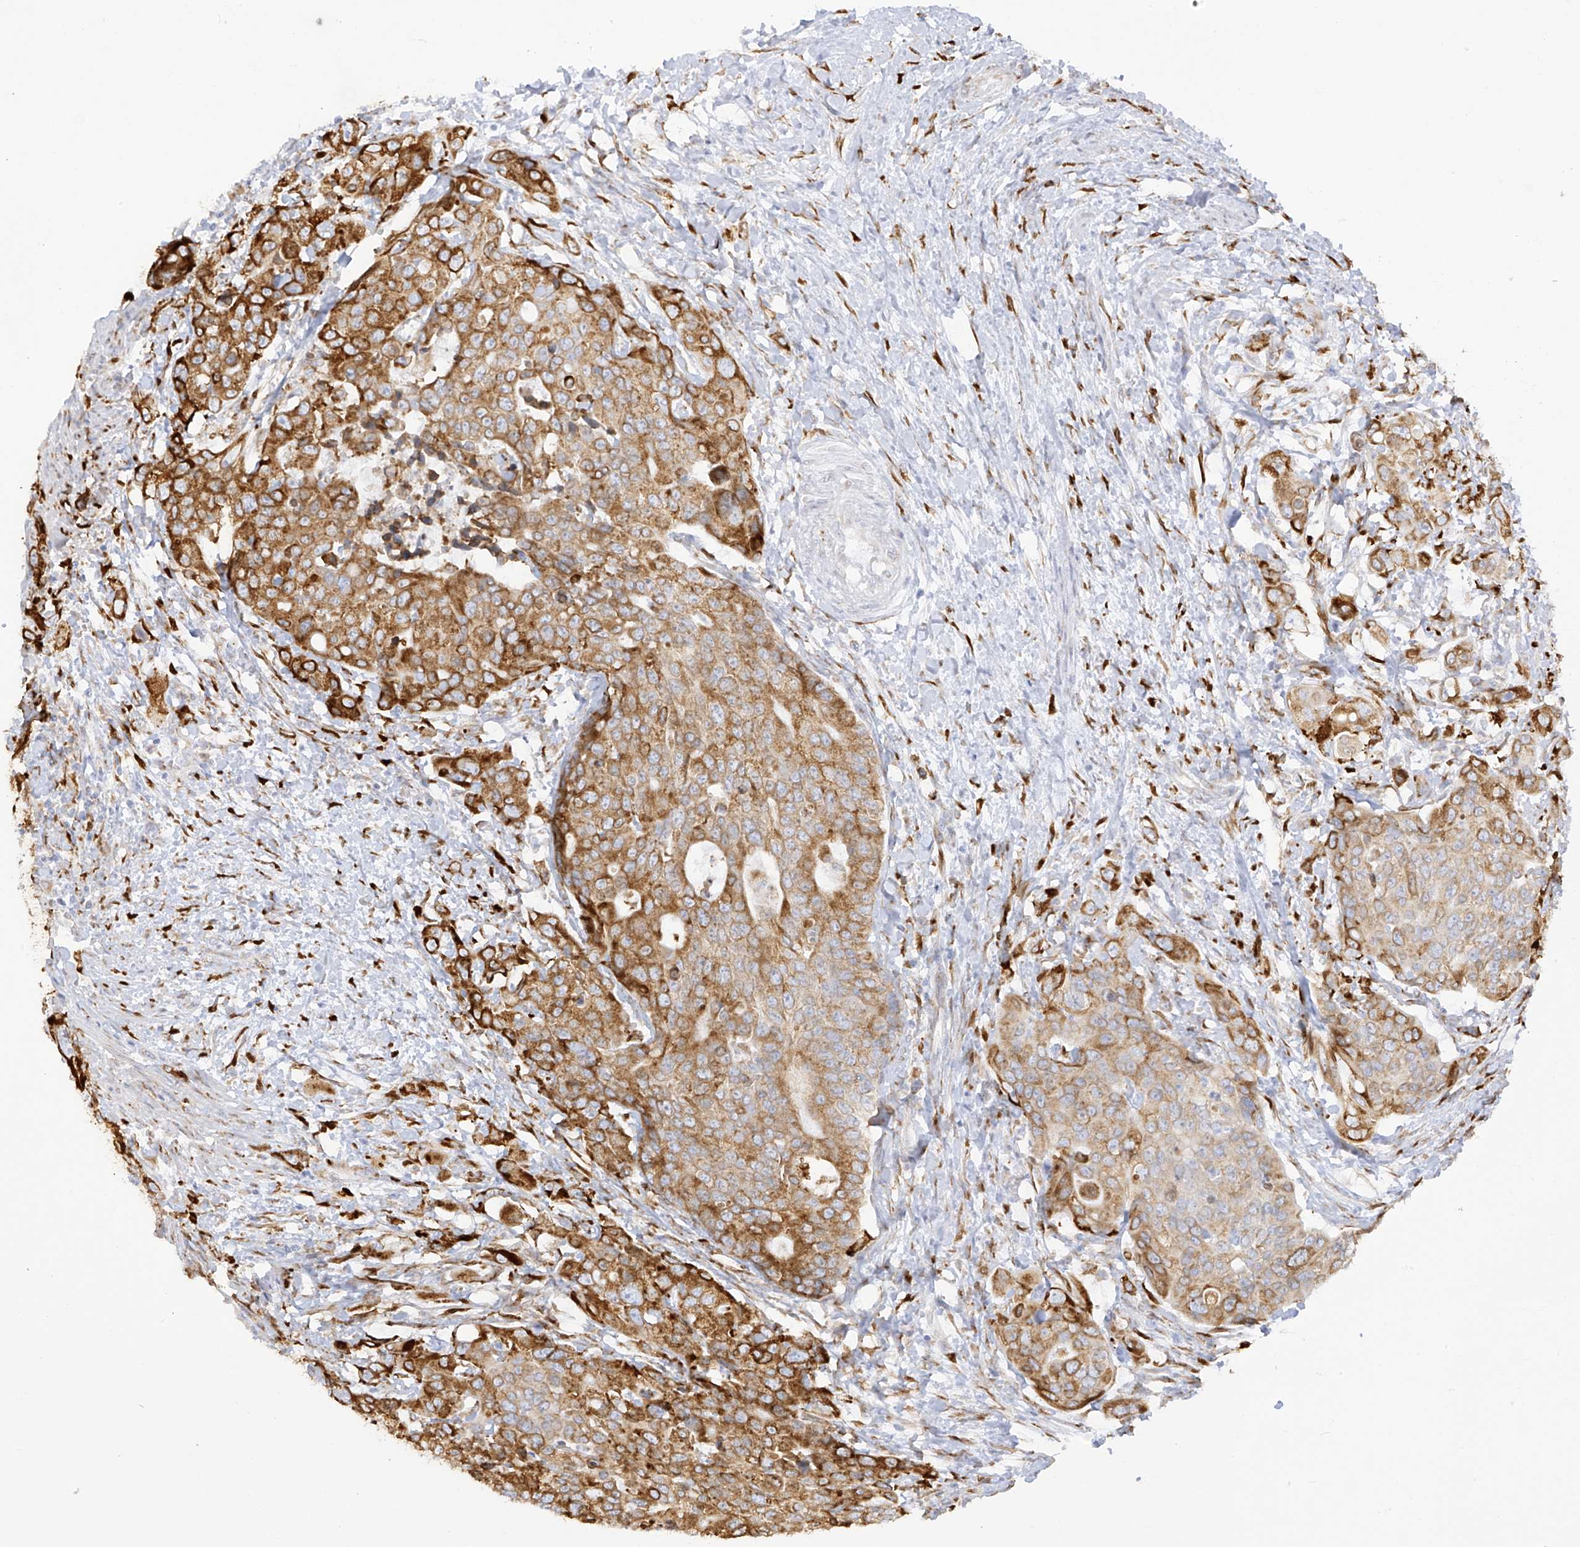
{"staining": {"intensity": "moderate", "quantity": ">75%", "location": "cytoplasmic/membranous"}, "tissue": "colorectal cancer", "cell_type": "Tumor cells", "image_type": "cancer", "snomed": [{"axis": "morphology", "description": "Adenocarcinoma, NOS"}, {"axis": "topography", "description": "Colon"}], "caption": "Adenocarcinoma (colorectal) stained with a brown dye exhibits moderate cytoplasmic/membranous positive positivity in about >75% of tumor cells.", "gene": "LRRC59", "patient": {"sex": "male", "age": 77}}